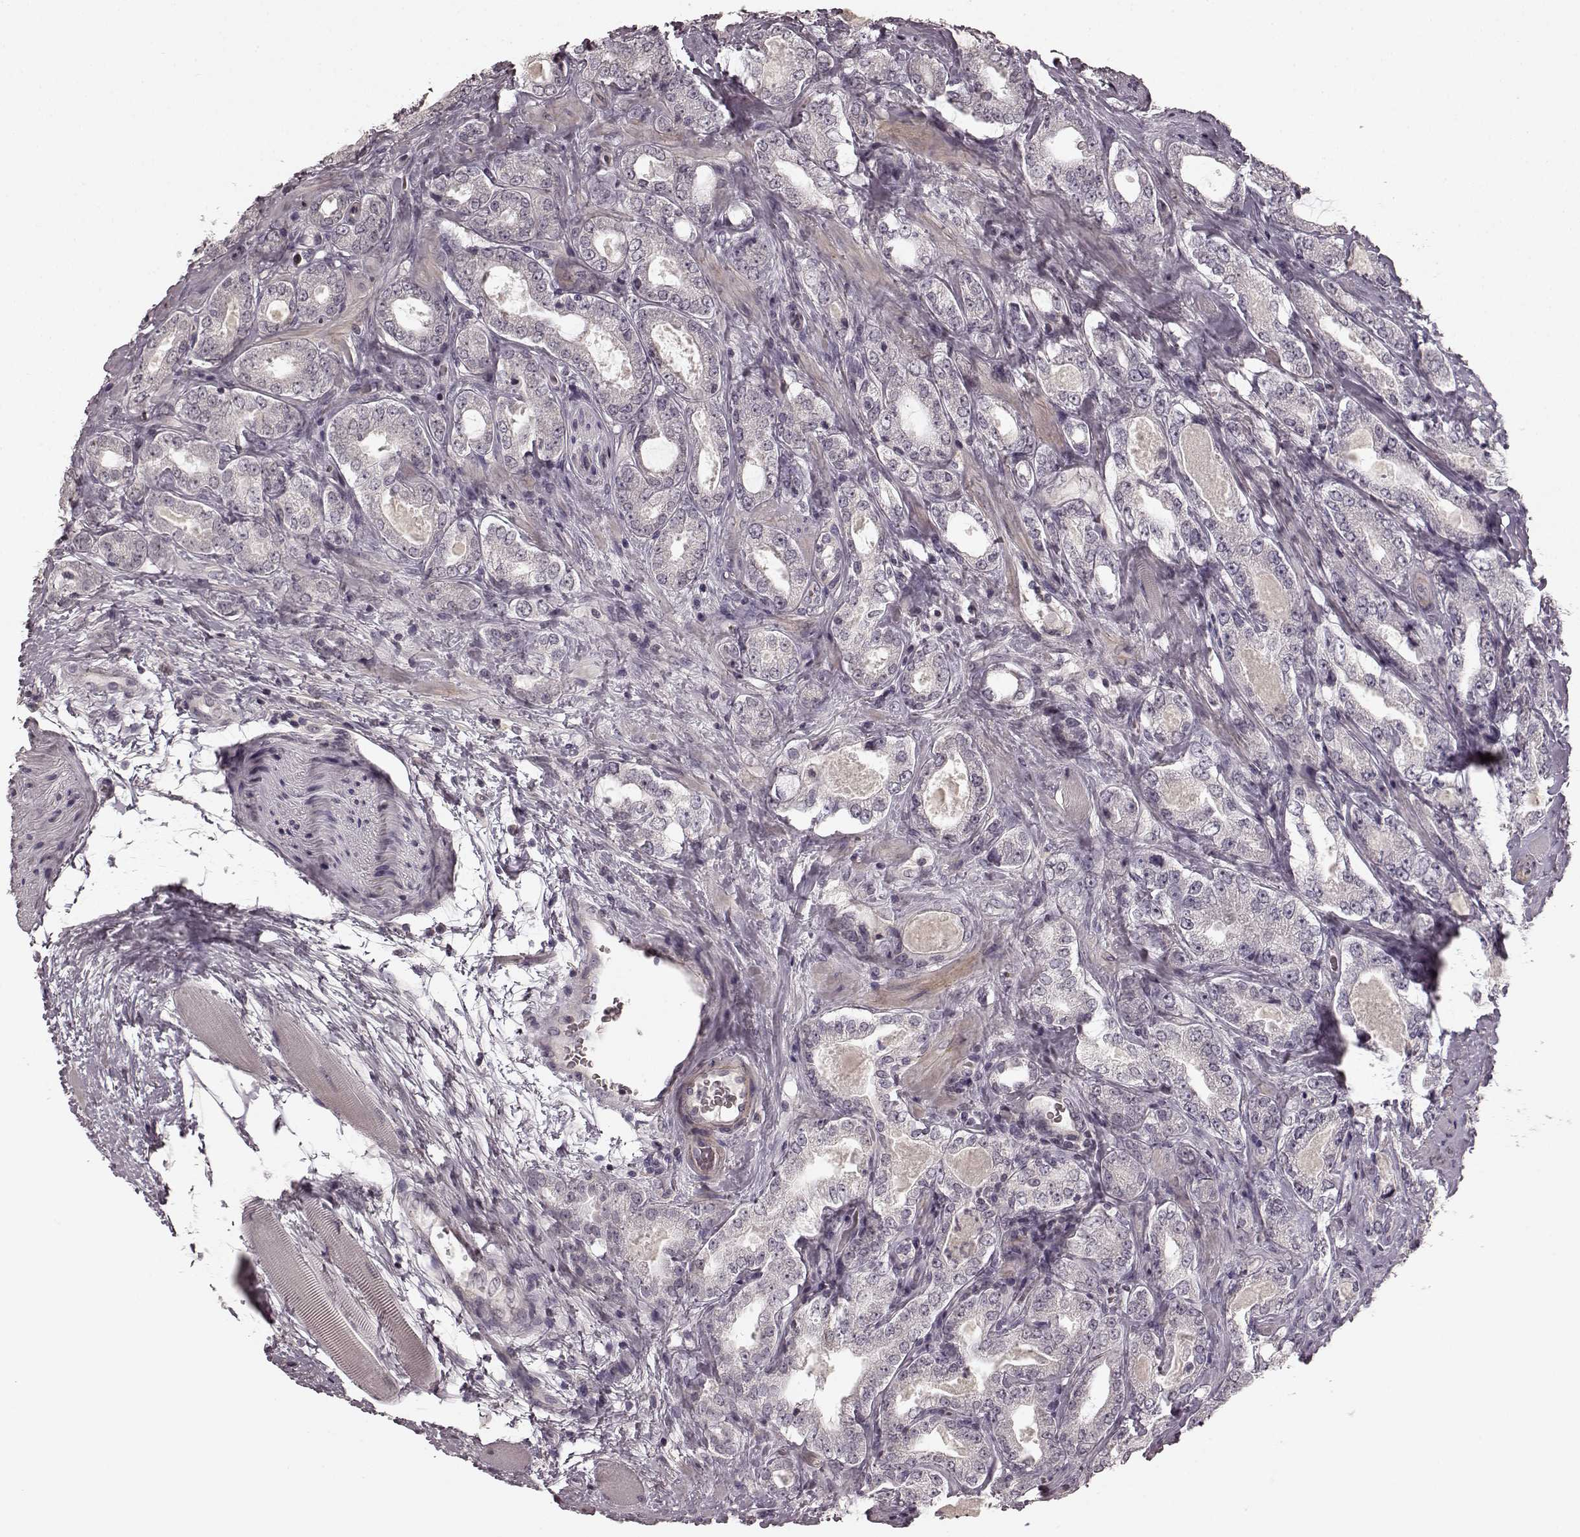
{"staining": {"intensity": "negative", "quantity": "none", "location": "none"}, "tissue": "prostate cancer", "cell_type": "Tumor cells", "image_type": "cancer", "snomed": [{"axis": "morphology", "description": "Adenocarcinoma, NOS"}, {"axis": "topography", "description": "Prostate"}], "caption": "Tumor cells show no significant positivity in prostate adenocarcinoma.", "gene": "PRKCE", "patient": {"sex": "male", "age": 64}}